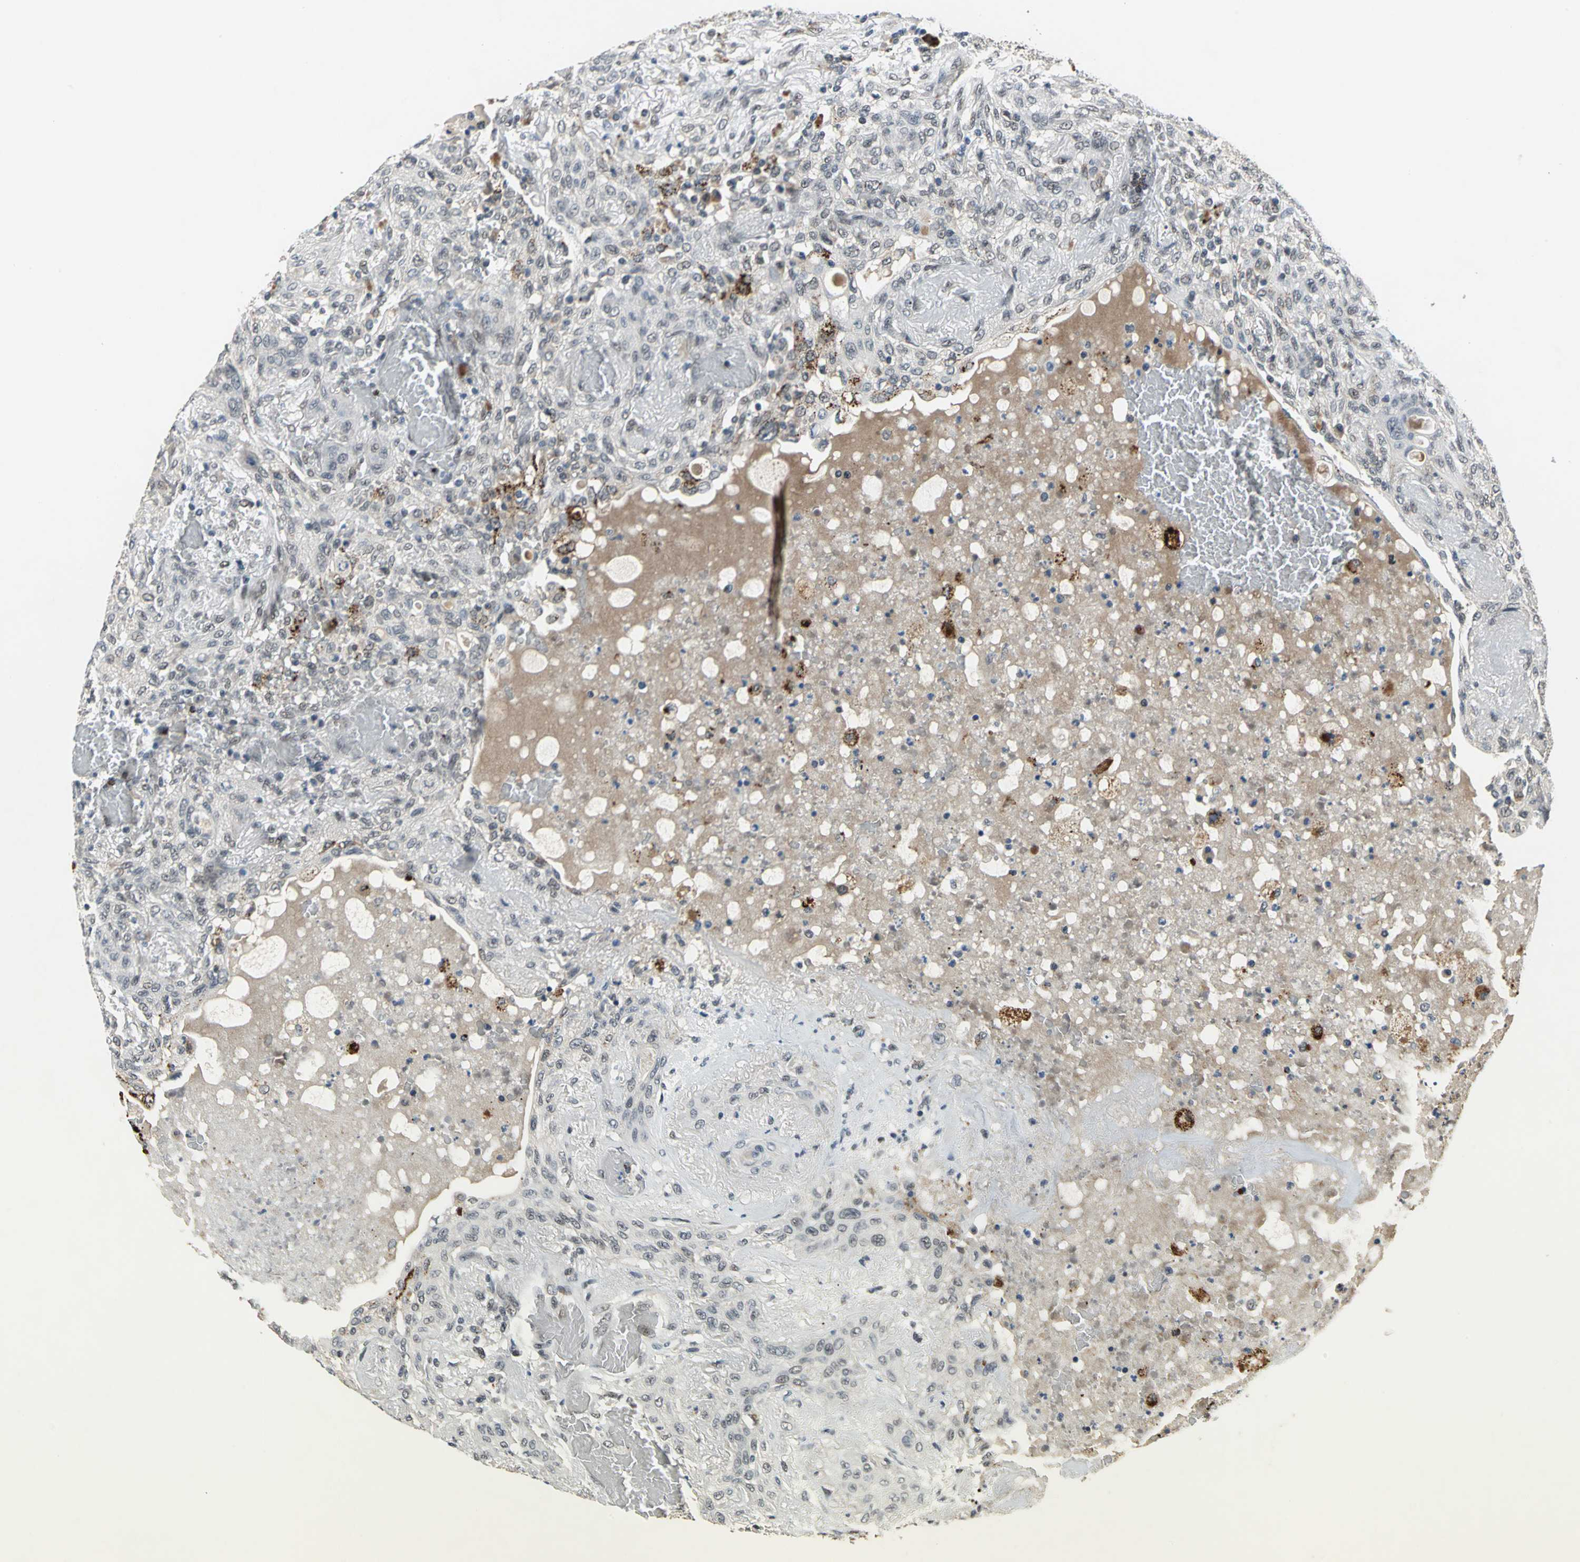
{"staining": {"intensity": "negative", "quantity": "none", "location": "none"}, "tissue": "lung cancer", "cell_type": "Tumor cells", "image_type": "cancer", "snomed": [{"axis": "morphology", "description": "Squamous cell carcinoma, NOS"}, {"axis": "topography", "description": "Lung"}], "caption": "Tumor cells show no significant positivity in lung squamous cell carcinoma. The staining is performed using DAB brown chromogen with nuclei counter-stained in using hematoxylin.", "gene": "ELF2", "patient": {"sex": "female", "age": 47}}